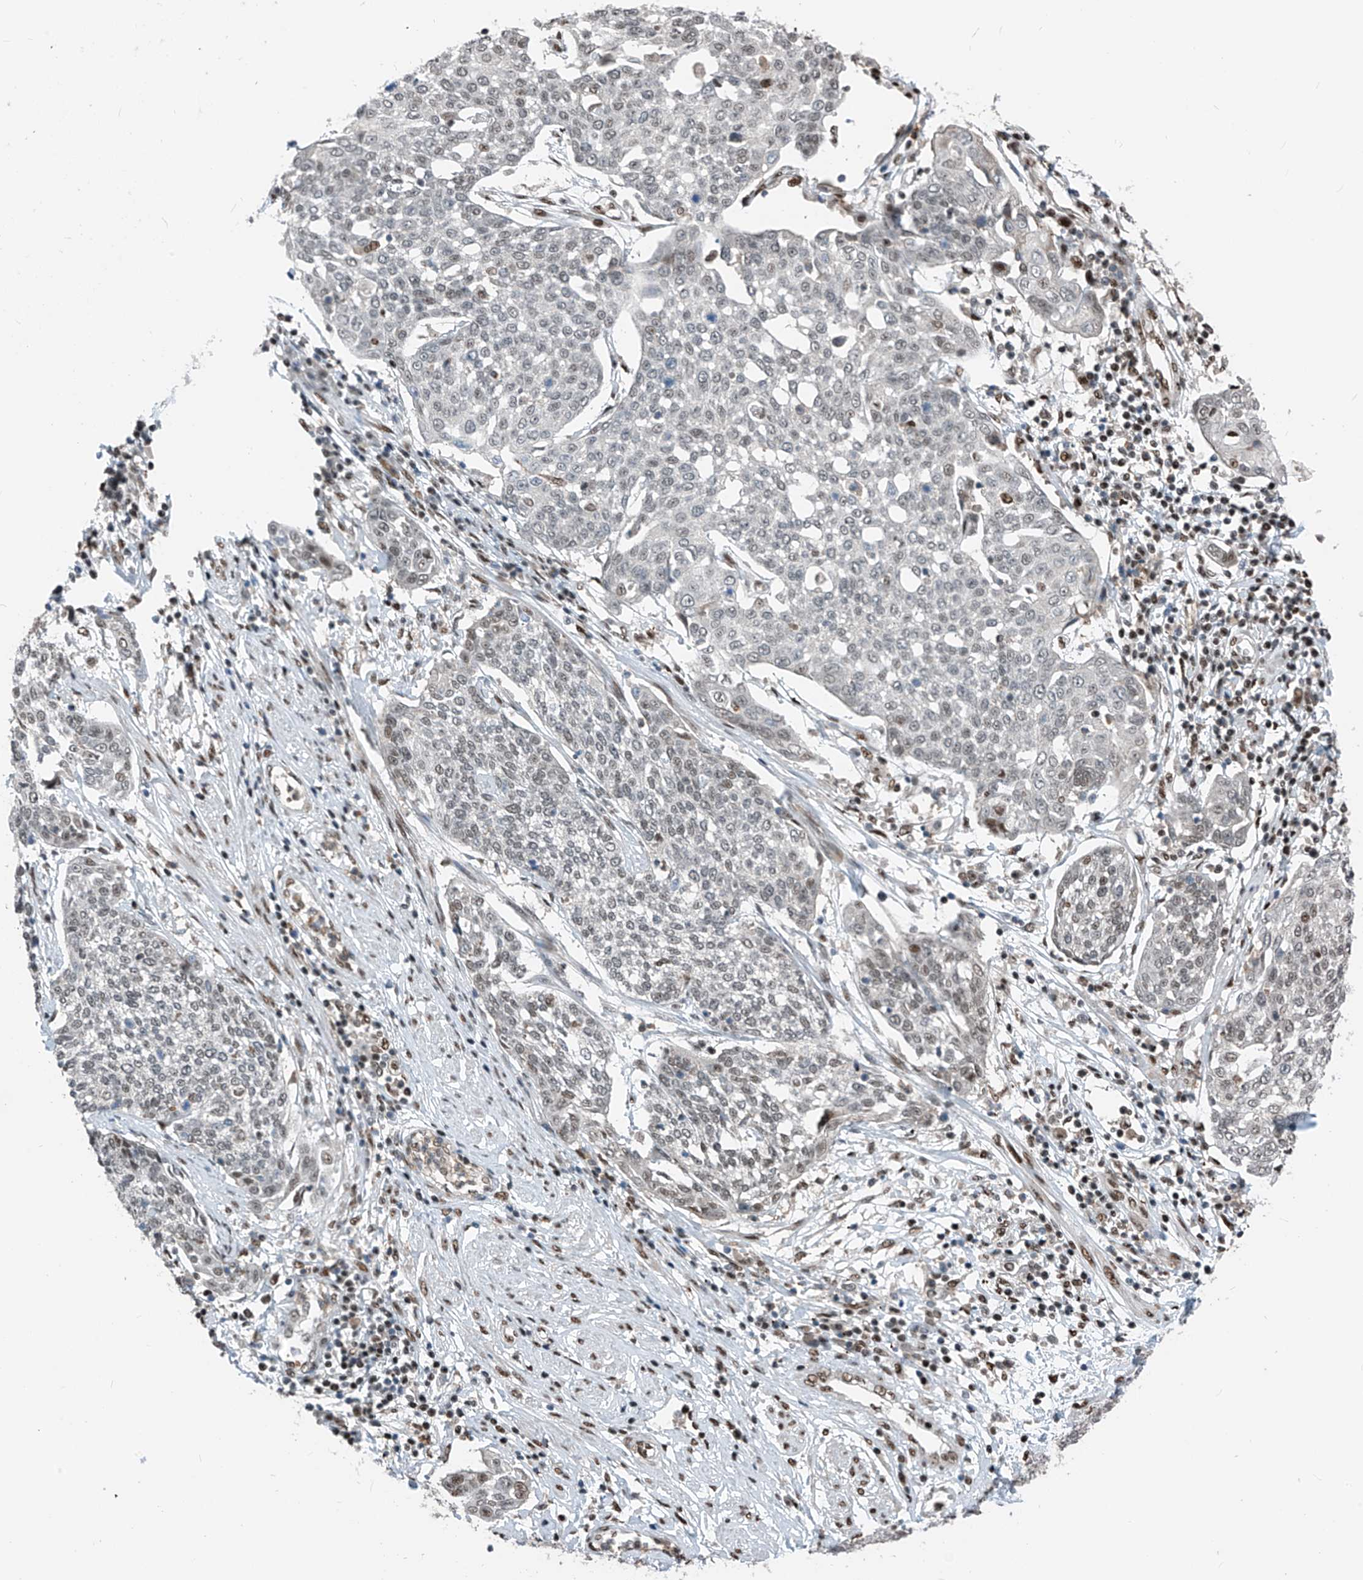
{"staining": {"intensity": "weak", "quantity": "25%-75%", "location": "nuclear"}, "tissue": "cervical cancer", "cell_type": "Tumor cells", "image_type": "cancer", "snomed": [{"axis": "morphology", "description": "Squamous cell carcinoma, NOS"}, {"axis": "topography", "description": "Cervix"}], "caption": "A micrograph of human squamous cell carcinoma (cervical) stained for a protein shows weak nuclear brown staining in tumor cells. (Brightfield microscopy of DAB IHC at high magnification).", "gene": "RBP7", "patient": {"sex": "female", "age": 34}}